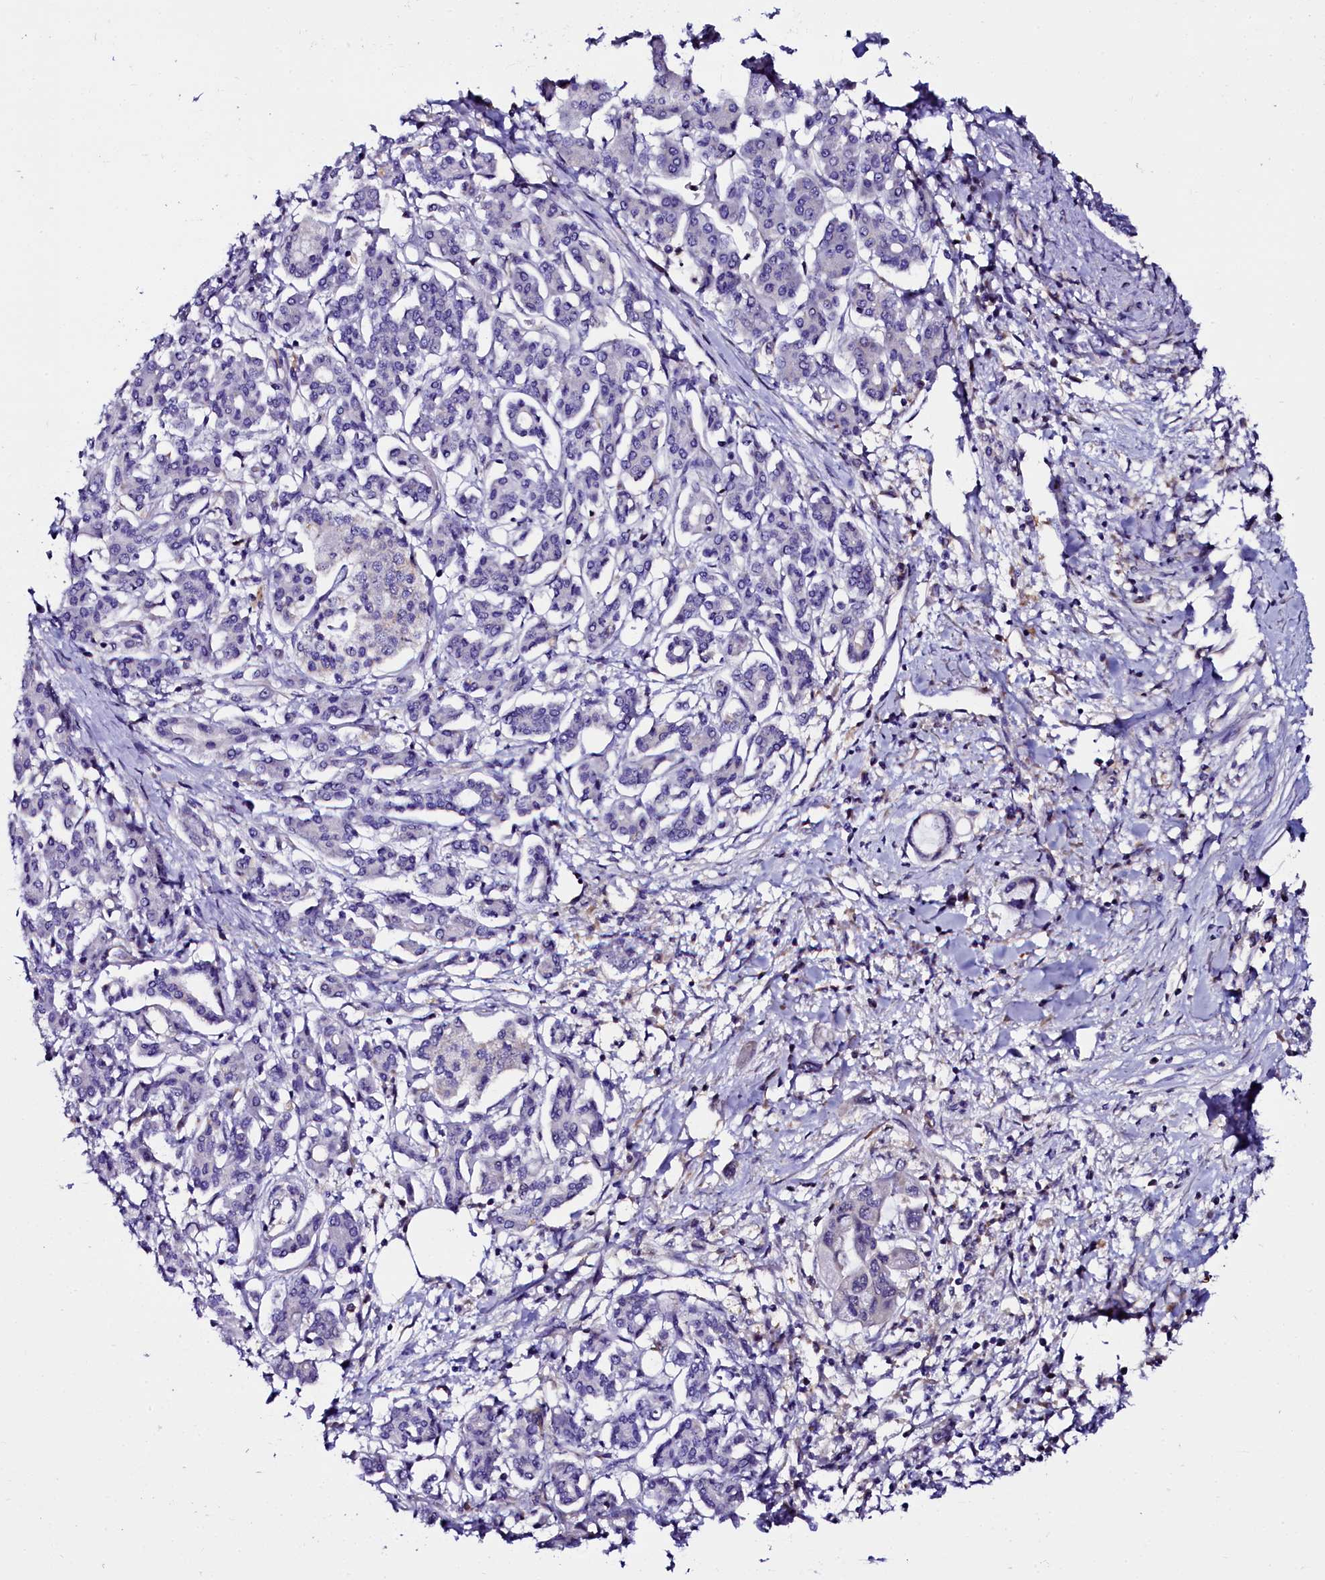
{"staining": {"intensity": "negative", "quantity": "none", "location": "none"}, "tissue": "pancreatic cancer", "cell_type": "Tumor cells", "image_type": "cancer", "snomed": [{"axis": "morphology", "description": "Normal tissue, NOS"}, {"axis": "morphology", "description": "Adenocarcinoma, NOS"}, {"axis": "topography", "description": "Pancreas"}], "caption": "IHC histopathology image of neoplastic tissue: pancreatic adenocarcinoma stained with DAB reveals no significant protein staining in tumor cells.", "gene": "OTOL1", "patient": {"sex": "female", "age": 64}}